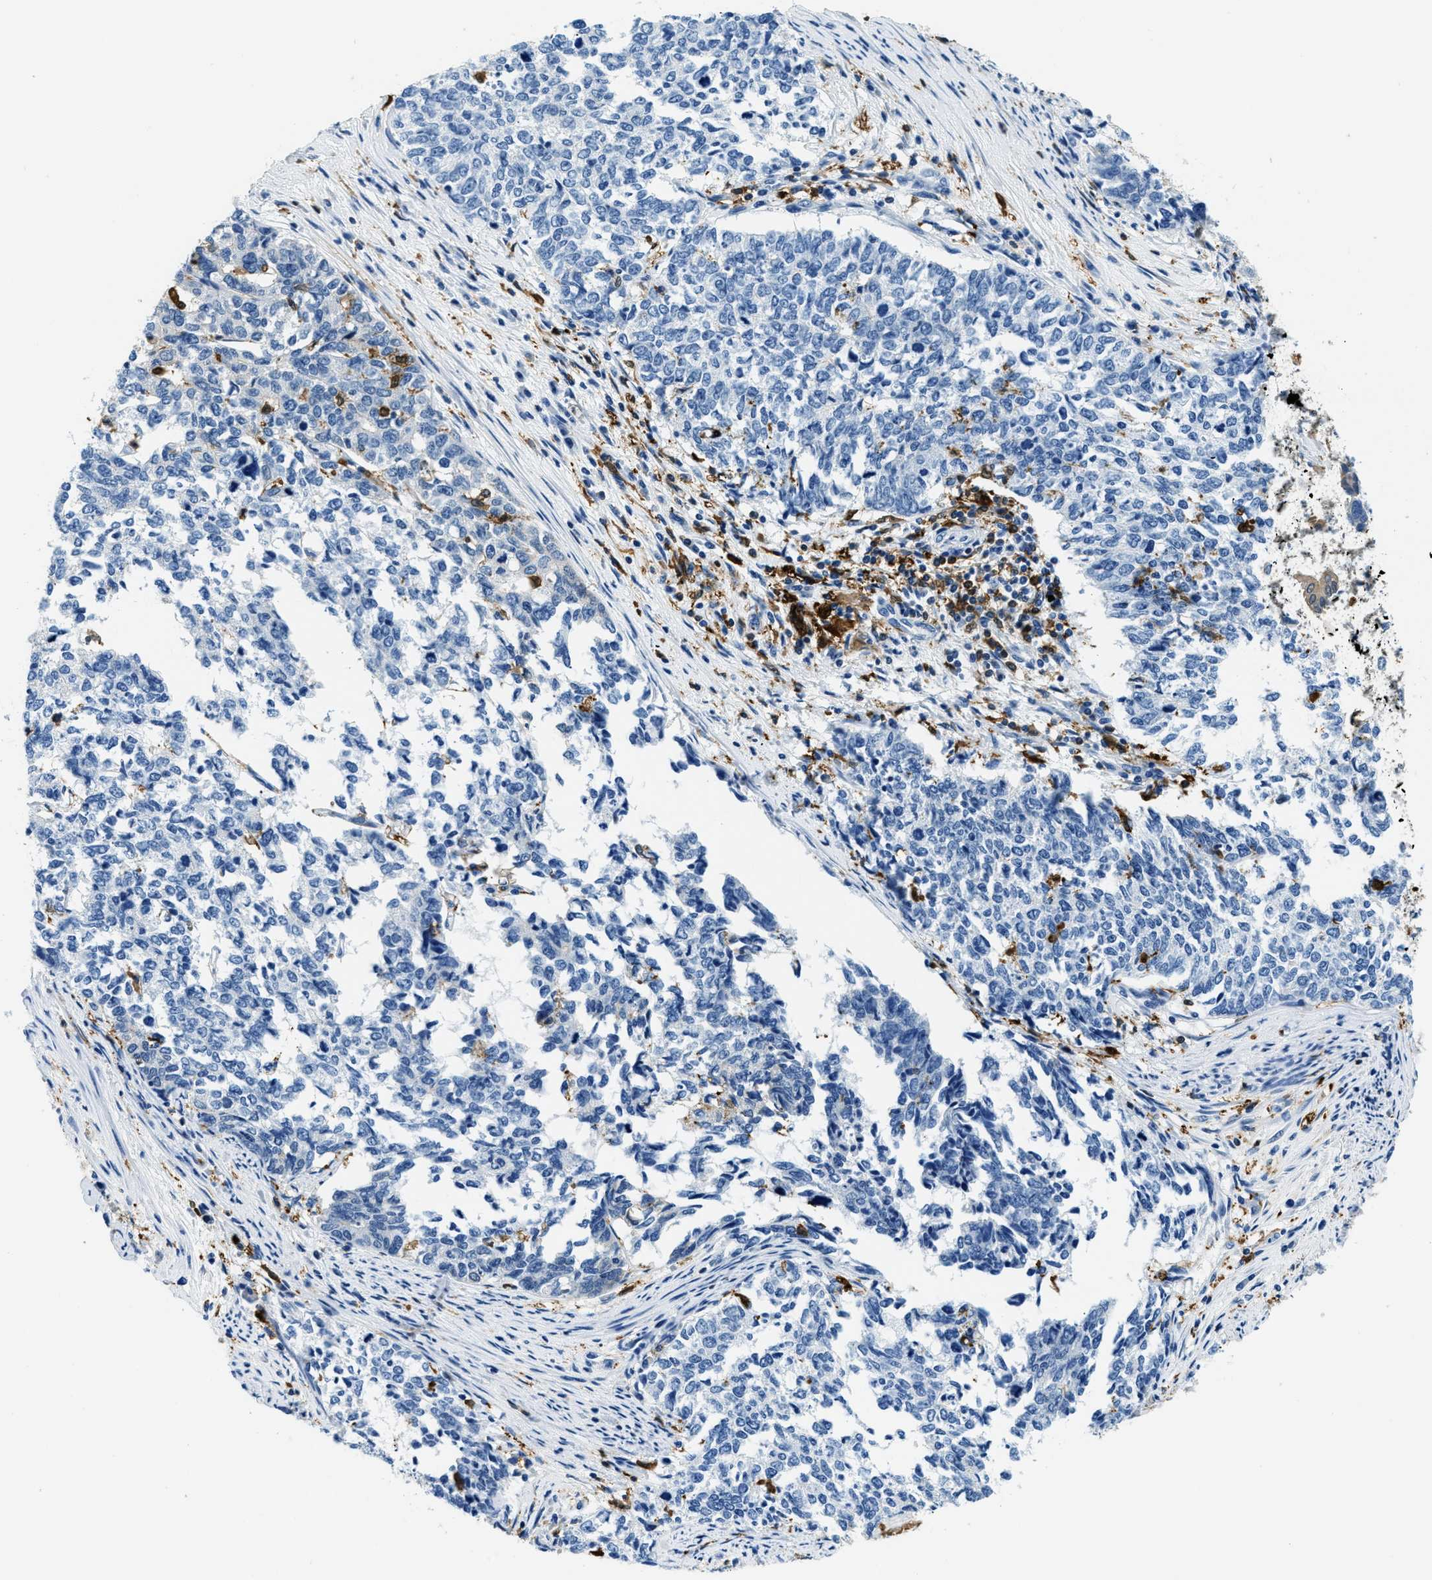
{"staining": {"intensity": "negative", "quantity": "none", "location": "none"}, "tissue": "cervical cancer", "cell_type": "Tumor cells", "image_type": "cancer", "snomed": [{"axis": "morphology", "description": "Squamous cell carcinoma, NOS"}, {"axis": "topography", "description": "Cervix"}], "caption": "An immunohistochemistry (IHC) micrograph of squamous cell carcinoma (cervical) is shown. There is no staining in tumor cells of squamous cell carcinoma (cervical). (DAB (3,3'-diaminobenzidine) IHC with hematoxylin counter stain).", "gene": "CAPG", "patient": {"sex": "female", "age": 63}}